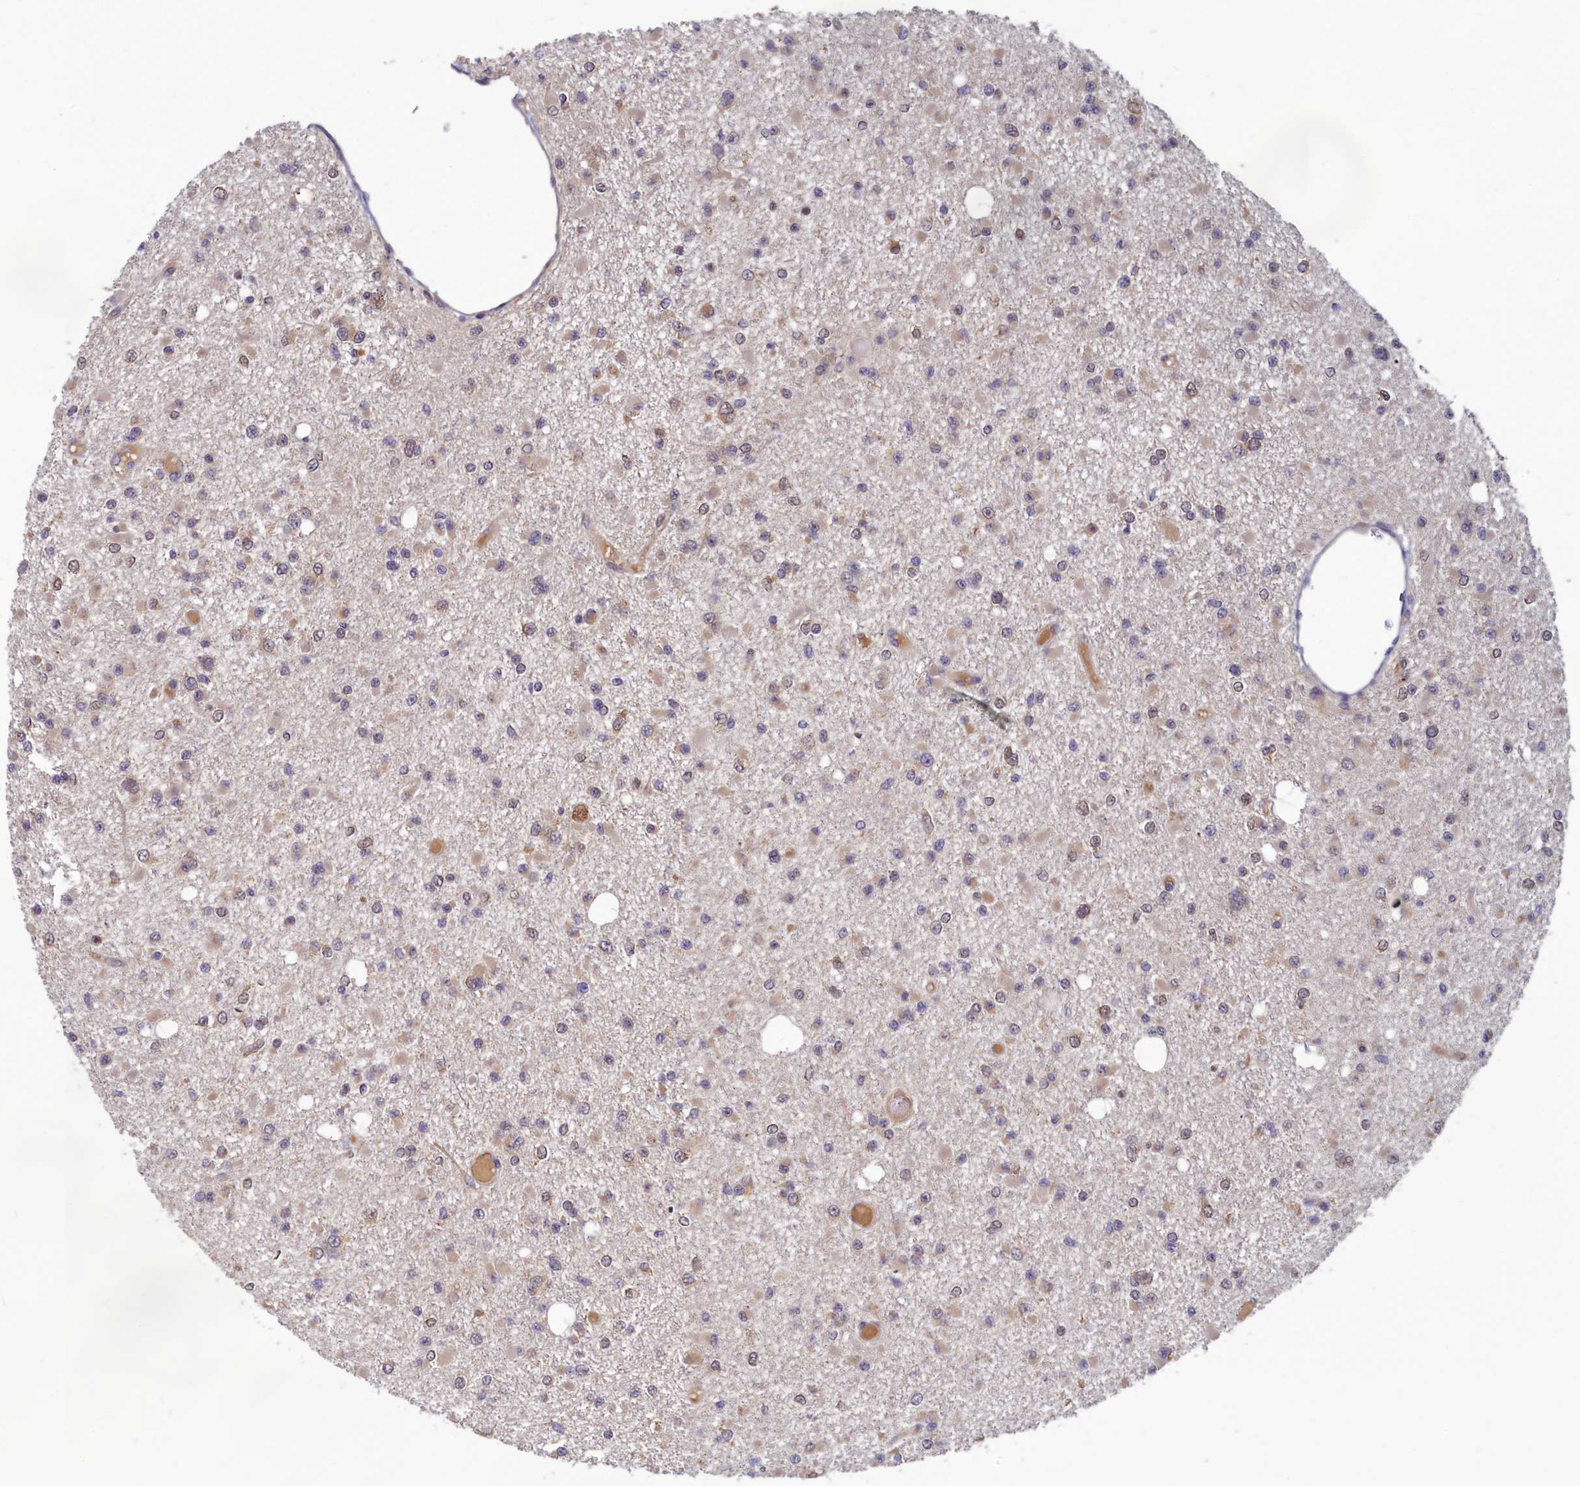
{"staining": {"intensity": "moderate", "quantity": "<25%", "location": "cytoplasmic/membranous,nuclear"}, "tissue": "glioma", "cell_type": "Tumor cells", "image_type": "cancer", "snomed": [{"axis": "morphology", "description": "Glioma, malignant, Low grade"}, {"axis": "topography", "description": "Brain"}], "caption": "The photomicrograph shows staining of glioma, revealing moderate cytoplasmic/membranous and nuclear protein expression (brown color) within tumor cells. (brown staining indicates protein expression, while blue staining denotes nuclei).", "gene": "CCDC15", "patient": {"sex": "female", "age": 22}}